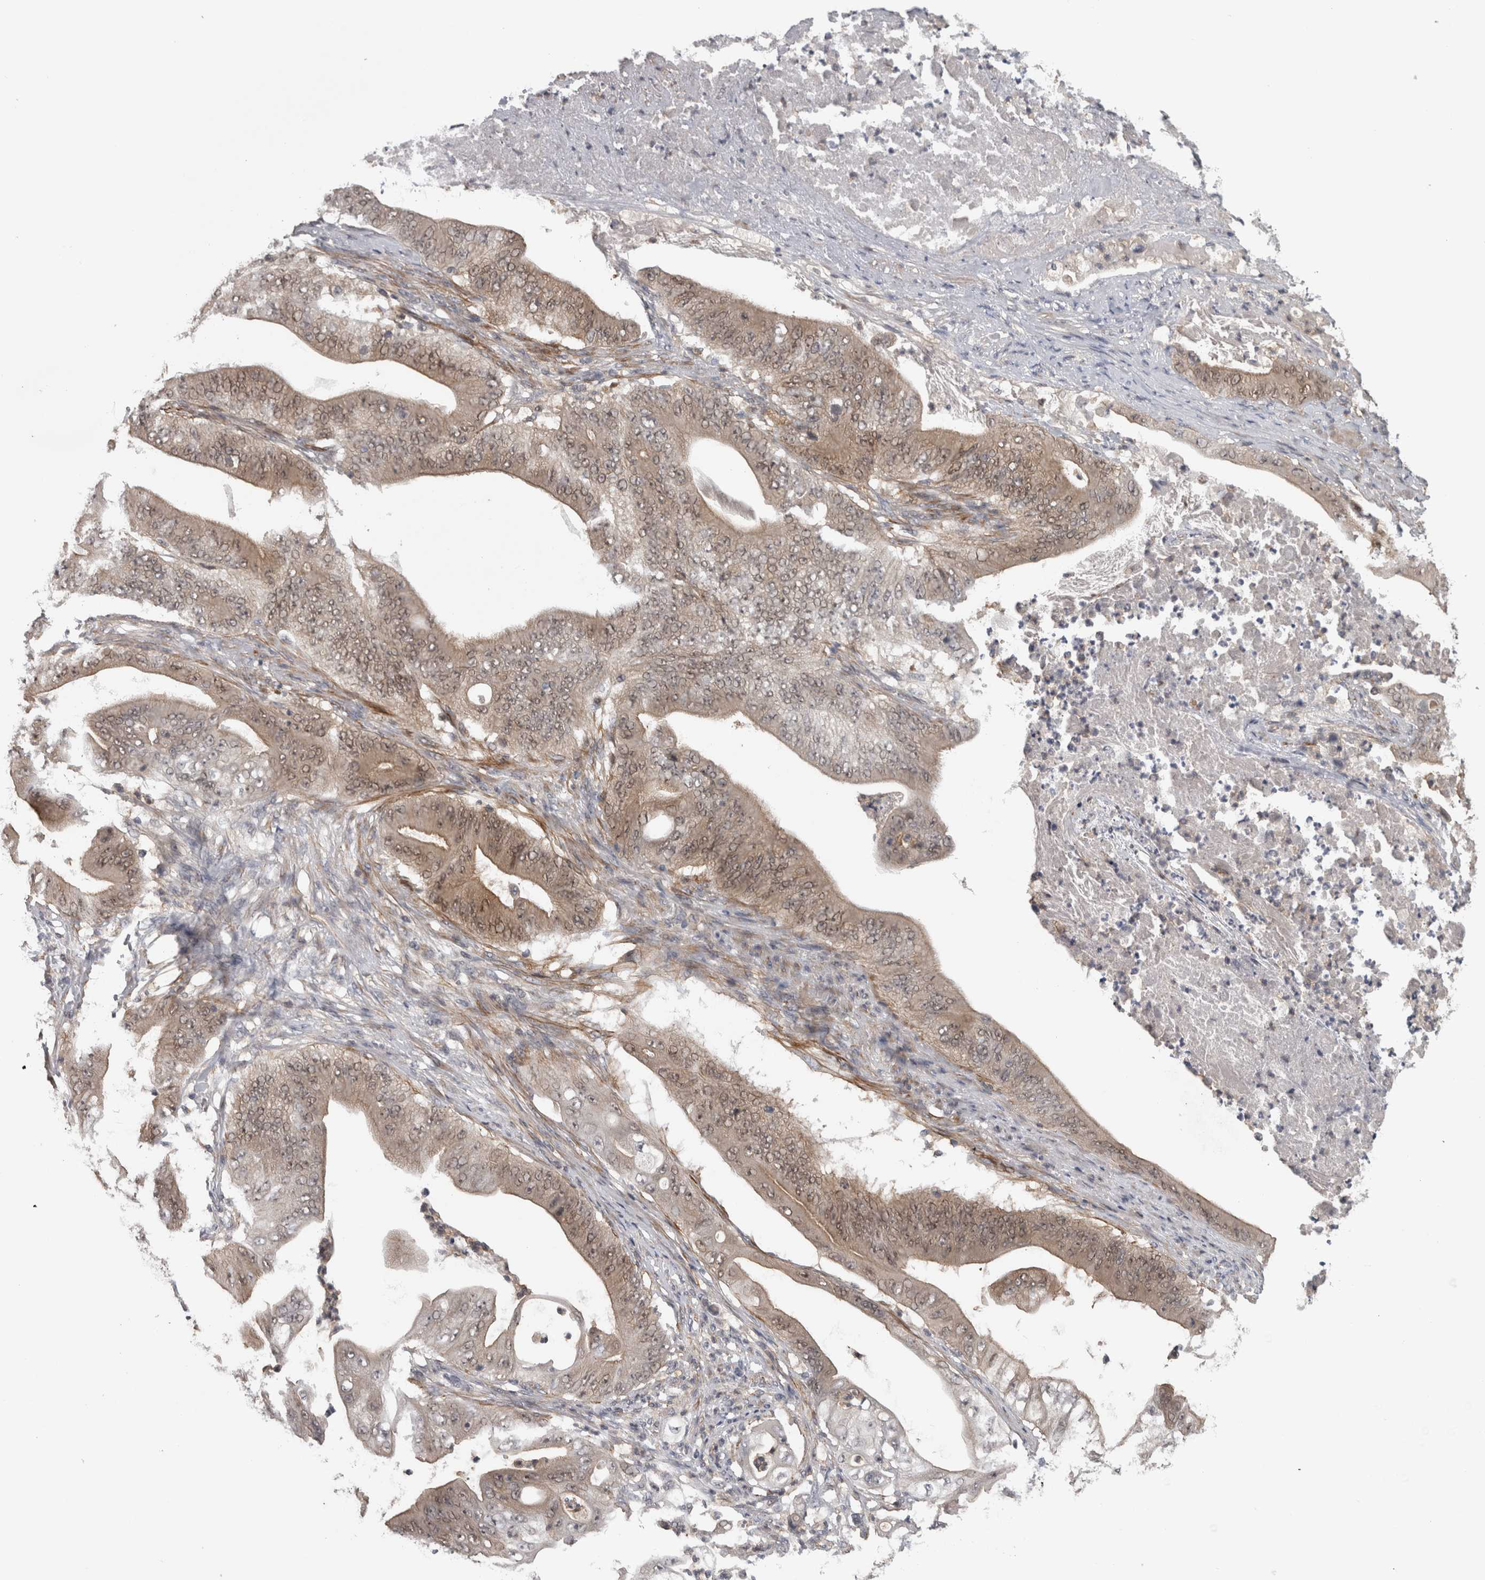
{"staining": {"intensity": "weak", "quantity": ">75%", "location": "cytoplasmic/membranous,nuclear"}, "tissue": "stomach cancer", "cell_type": "Tumor cells", "image_type": "cancer", "snomed": [{"axis": "morphology", "description": "Adenocarcinoma, NOS"}, {"axis": "topography", "description": "Stomach"}], "caption": "Human stomach cancer (adenocarcinoma) stained with a brown dye shows weak cytoplasmic/membranous and nuclear positive expression in about >75% of tumor cells.", "gene": "NAPRT", "patient": {"sex": "female", "age": 73}}